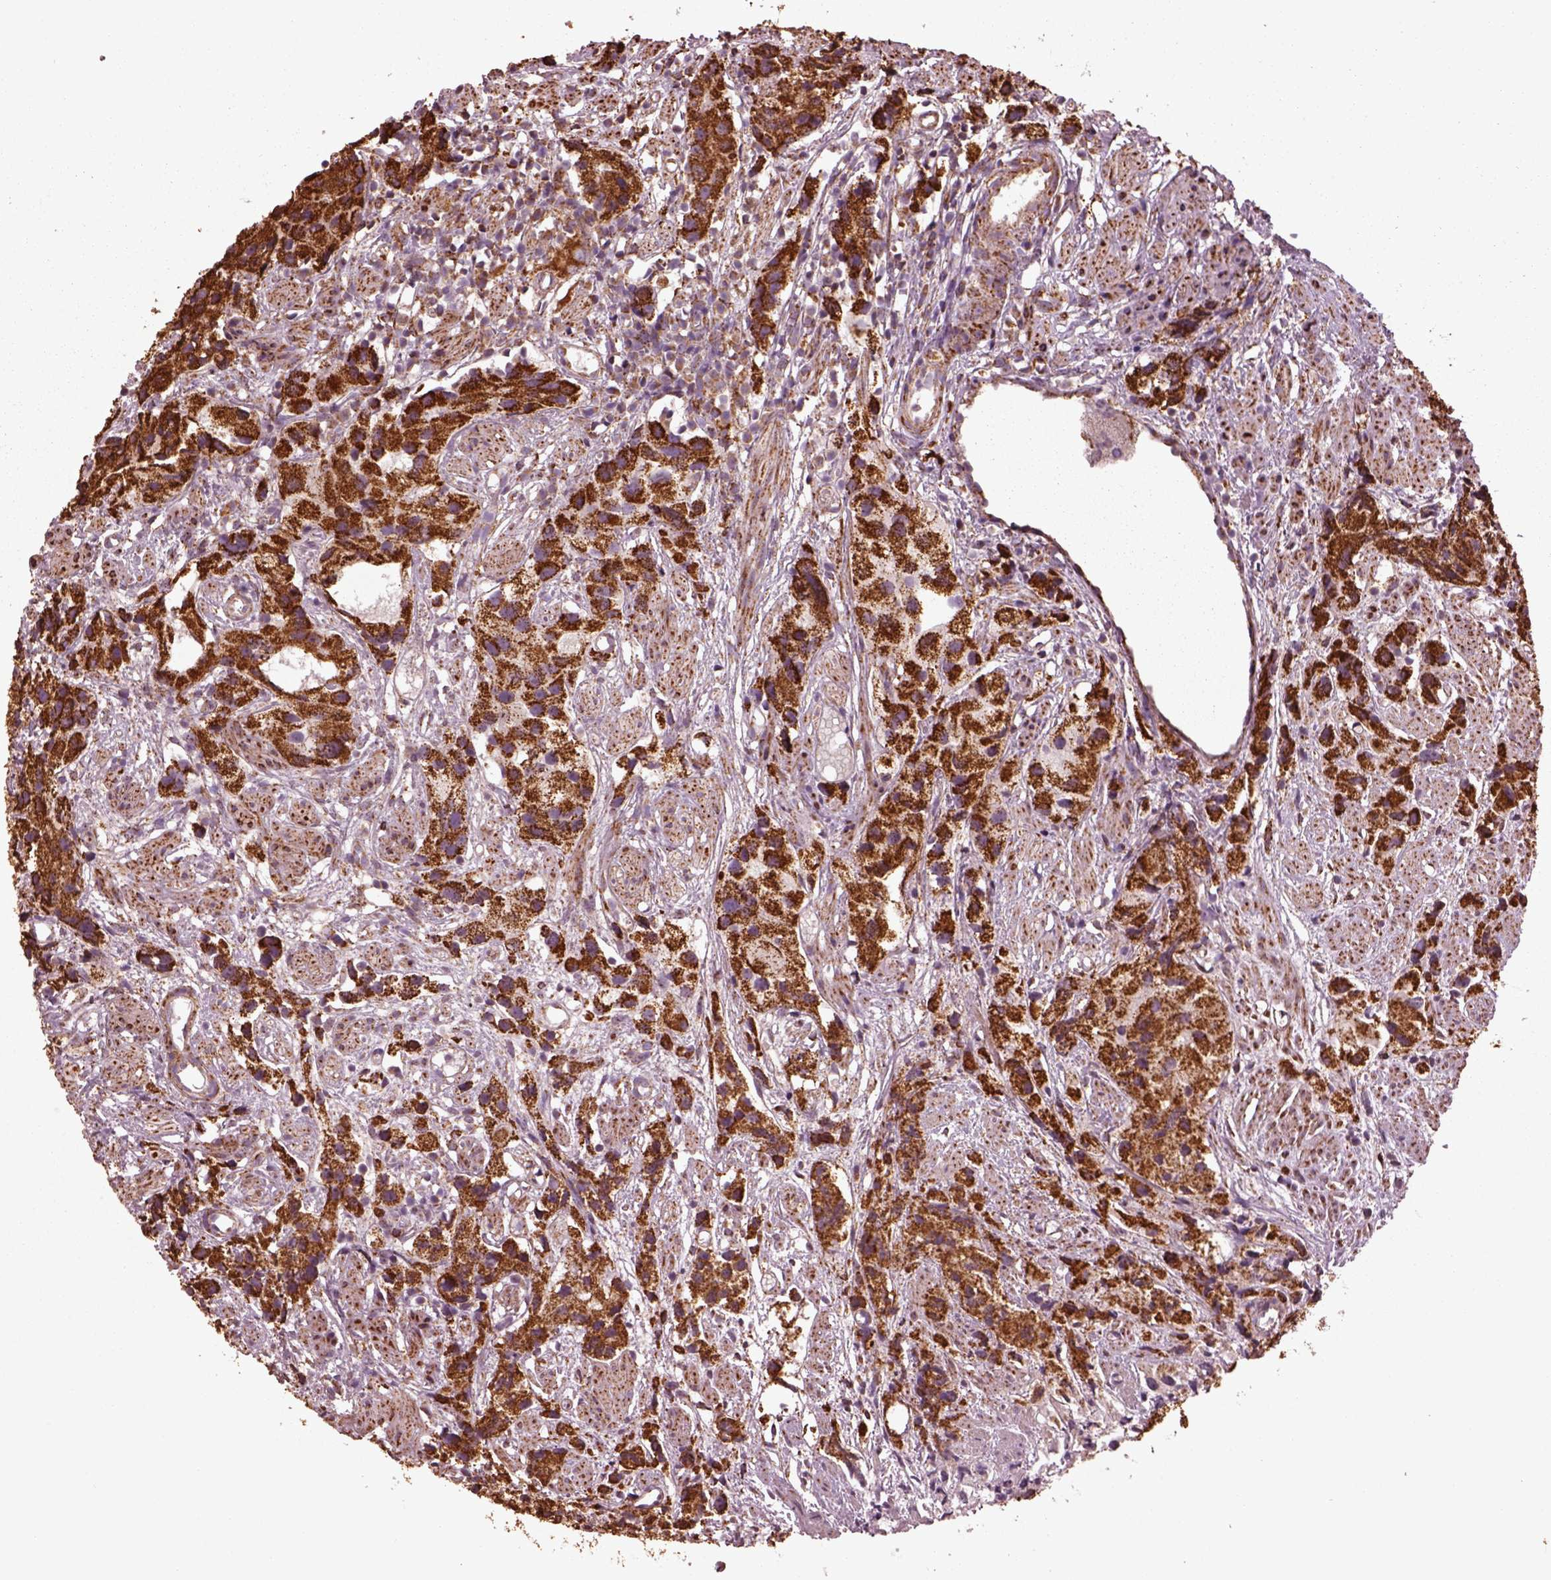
{"staining": {"intensity": "moderate", "quantity": ">75%", "location": "cytoplasmic/membranous"}, "tissue": "prostate cancer", "cell_type": "Tumor cells", "image_type": "cancer", "snomed": [{"axis": "morphology", "description": "Adenocarcinoma, High grade"}, {"axis": "topography", "description": "Prostate"}], "caption": "The histopathology image reveals staining of high-grade adenocarcinoma (prostate), revealing moderate cytoplasmic/membranous protein positivity (brown color) within tumor cells.", "gene": "TMEM254", "patient": {"sex": "male", "age": 68}}